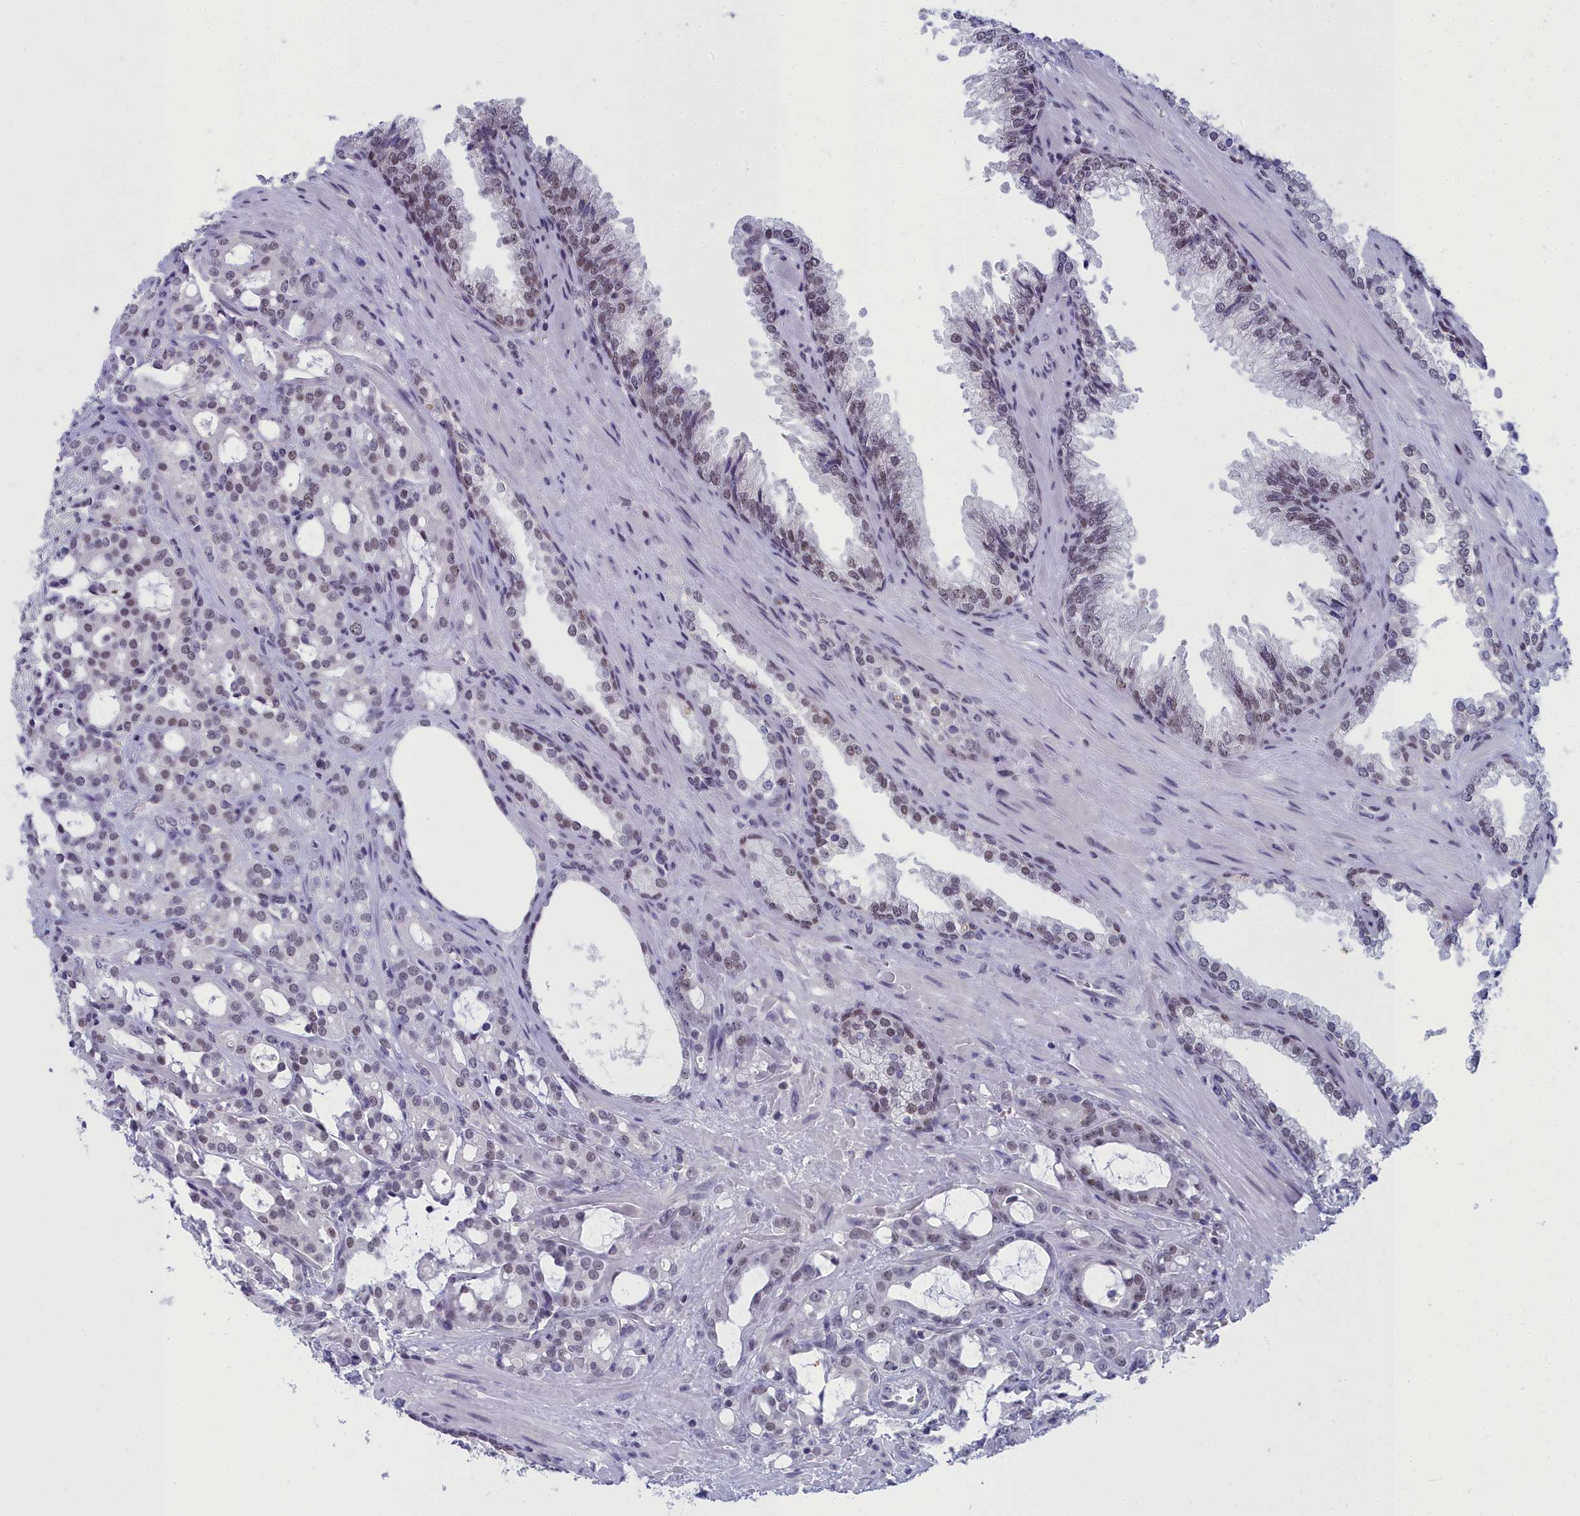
{"staining": {"intensity": "weak", "quantity": "25%-75%", "location": "nuclear"}, "tissue": "prostate cancer", "cell_type": "Tumor cells", "image_type": "cancer", "snomed": [{"axis": "morphology", "description": "Adenocarcinoma, High grade"}, {"axis": "topography", "description": "Prostate"}], "caption": "IHC photomicrograph of prostate high-grade adenocarcinoma stained for a protein (brown), which displays low levels of weak nuclear positivity in about 25%-75% of tumor cells.", "gene": "CCDC97", "patient": {"sex": "male", "age": 72}}